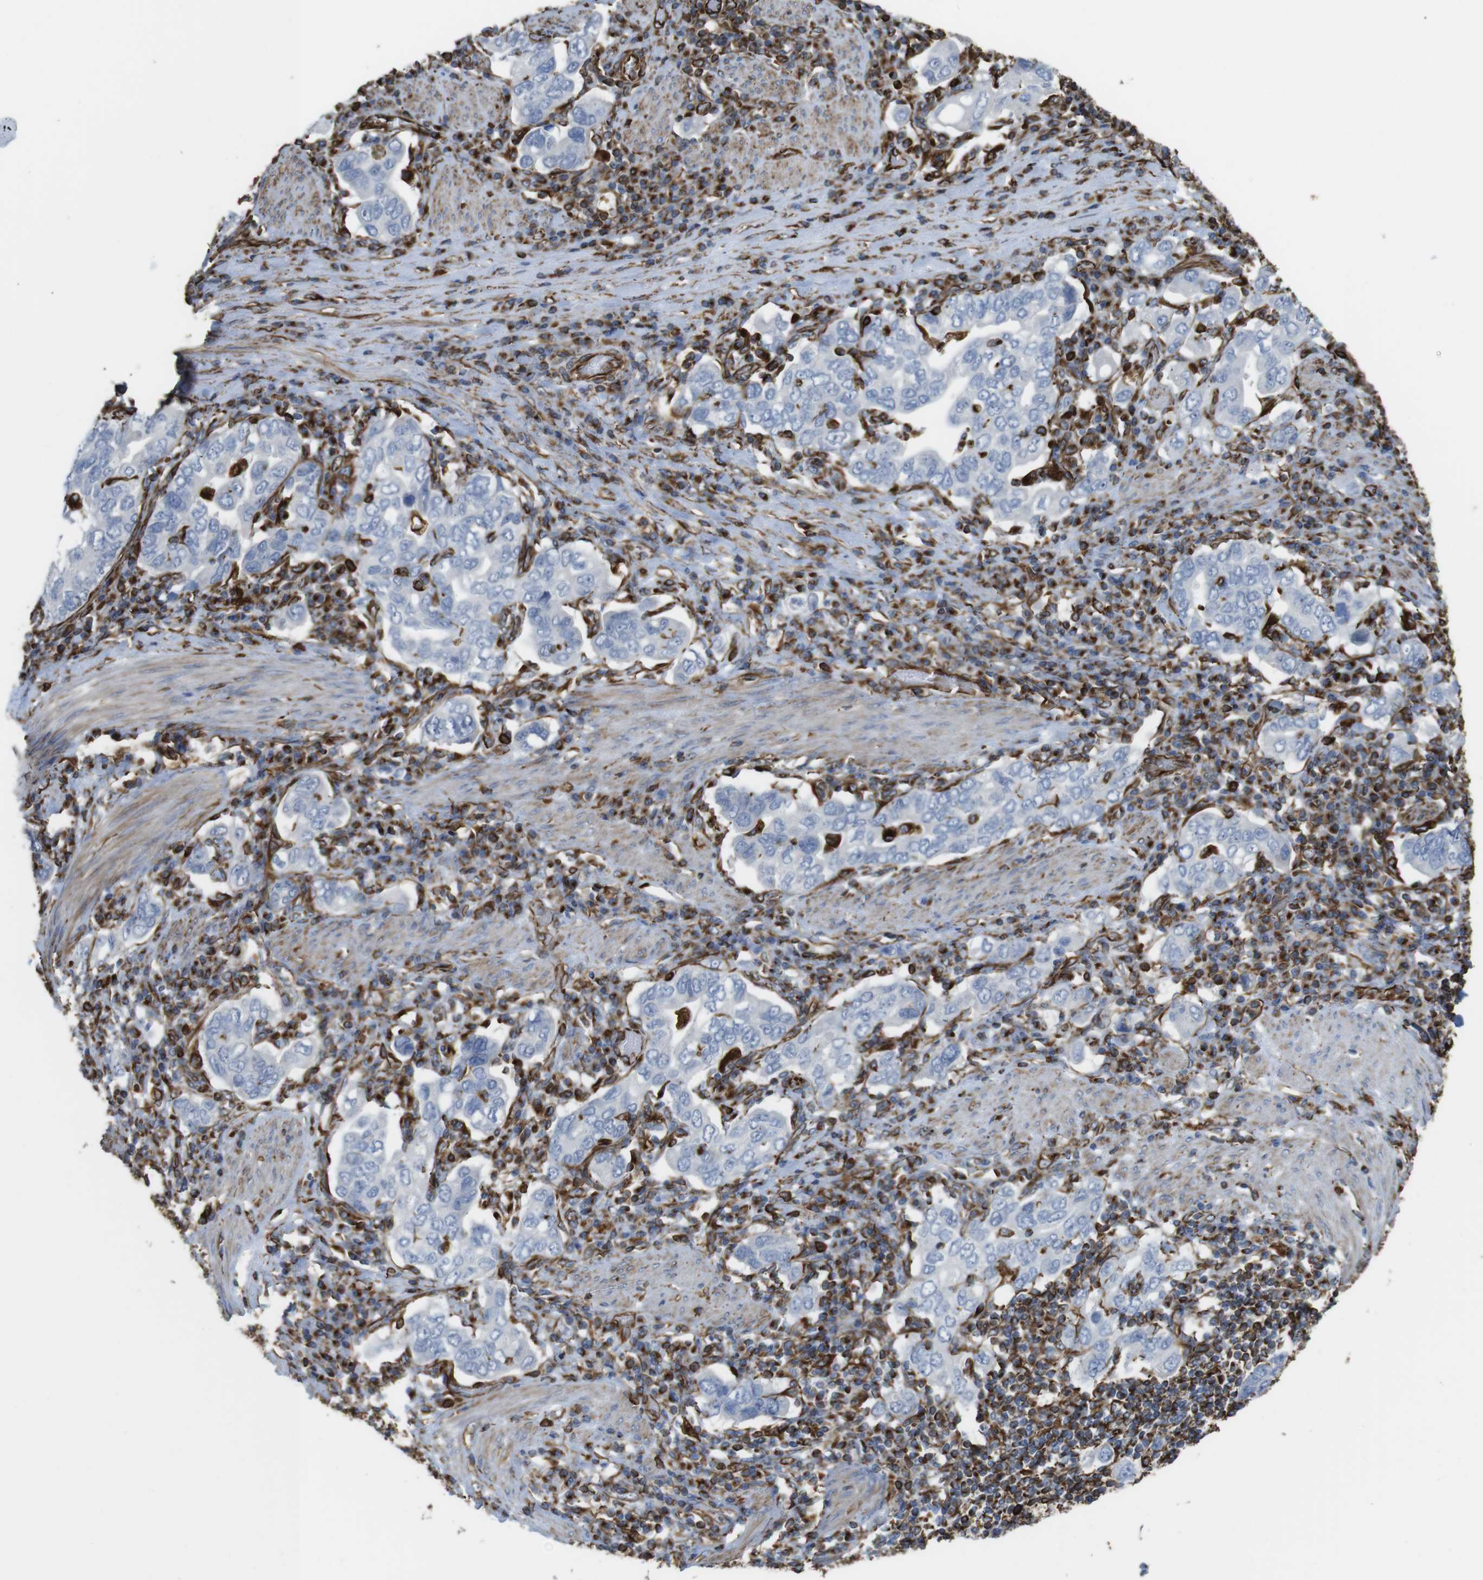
{"staining": {"intensity": "negative", "quantity": "none", "location": "none"}, "tissue": "stomach cancer", "cell_type": "Tumor cells", "image_type": "cancer", "snomed": [{"axis": "morphology", "description": "Adenocarcinoma, NOS"}, {"axis": "topography", "description": "Stomach, upper"}], "caption": "This is a micrograph of immunohistochemistry (IHC) staining of stomach cancer, which shows no positivity in tumor cells. (Immunohistochemistry (ihc), brightfield microscopy, high magnification).", "gene": "RALGPS1", "patient": {"sex": "male", "age": 62}}